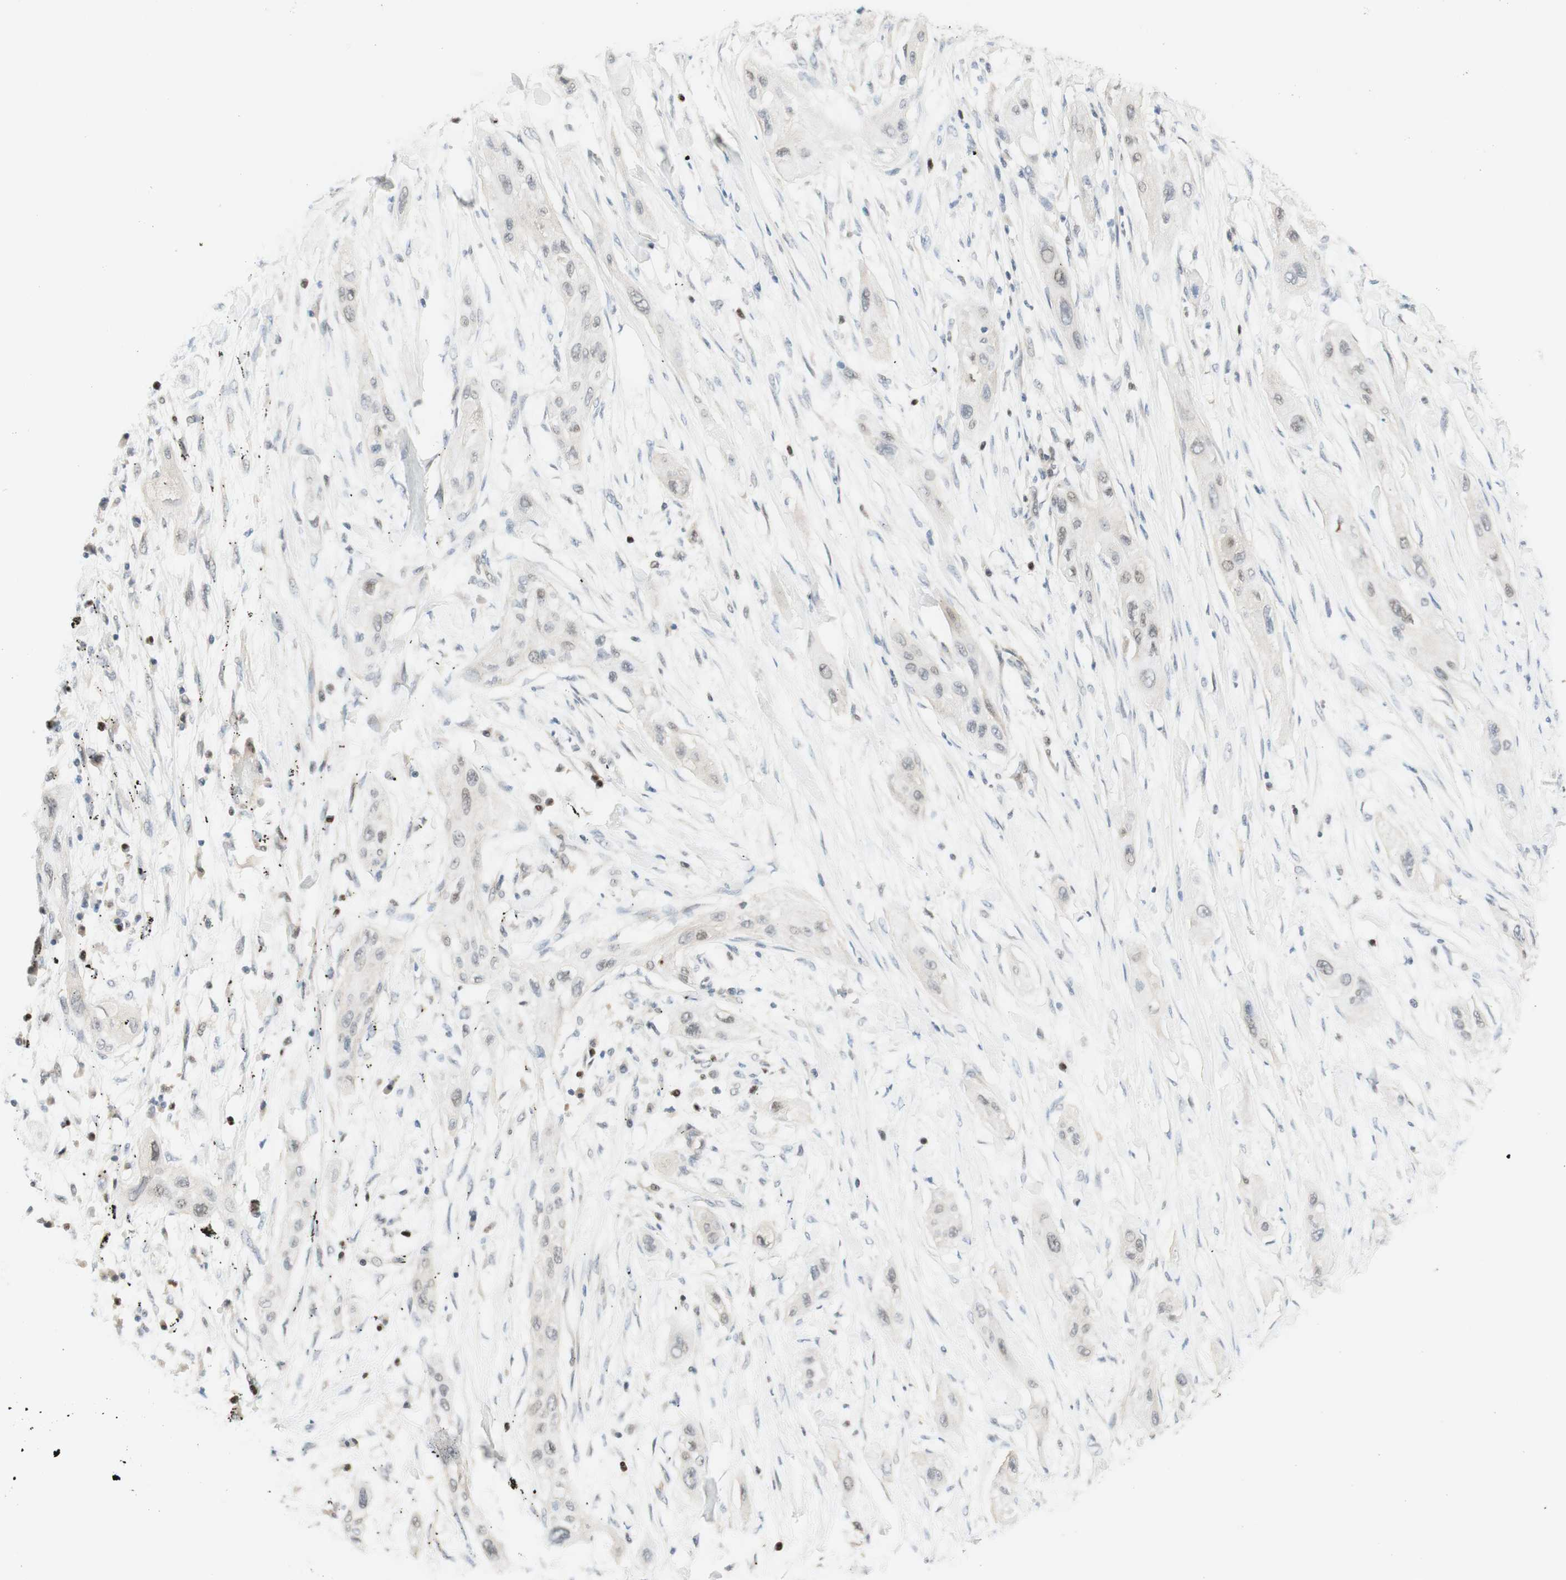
{"staining": {"intensity": "weak", "quantity": "<25%", "location": "nuclear"}, "tissue": "lung cancer", "cell_type": "Tumor cells", "image_type": "cancer", "snomed": [{"axis": "morphology", "description": "Squamous cell carcinoma, NOS"}, {"axis": "topography", "description": "Lung"}], "caption": "The image reveals no significant expression in tumor cells of squamous cell carcinoma (lung). The staining is performed using DAB (3,3'-diaminobenzidine) brown chromogen with nuclei counter-stained in using hematoxylin.", "gene": "RFNG", "patient": {"sex": "female", "age": 47}}